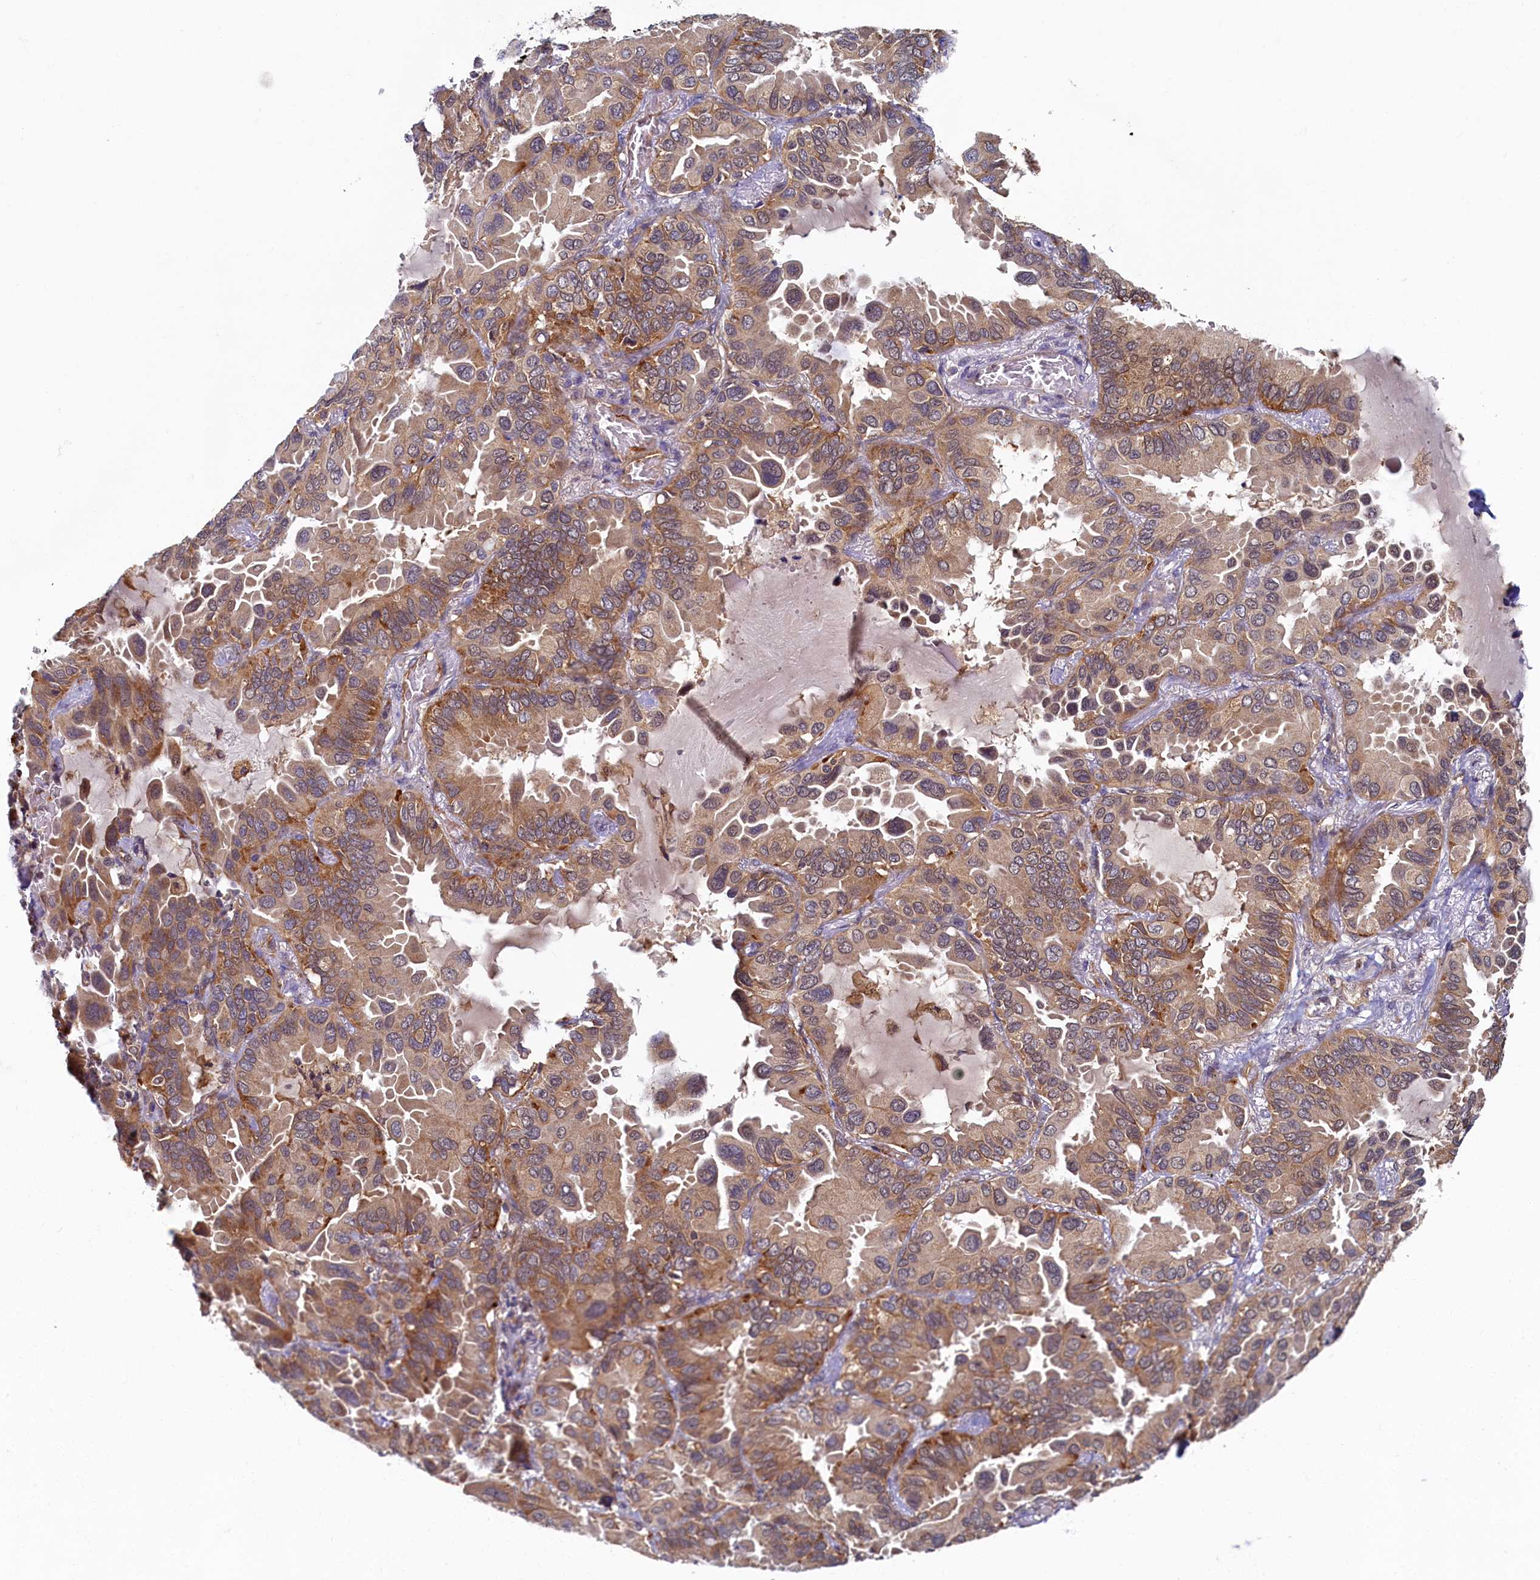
{"staining": {"intensity": "moderate", "quantity": ">75%", "location": "cytoplasmic/membranous"}, "tissue": "lung cancer", "cell_type": "Tumor cells", "image_type": "cancer", "snomed": [{"axis": "morphology", "description": "Adenocarcinoma, NOS"}, {"axis": "topography", "description": "Lung"}], "caption": "A photomicrograph showing moderate cytoplasmic/membranous positivity in approximately >75% of tumor cells in adenocarcinoma (lung), as visualized by brown immunohistochemical staining.", "gene": "STX12", "patient": {"sex": "male", "age": 64}}